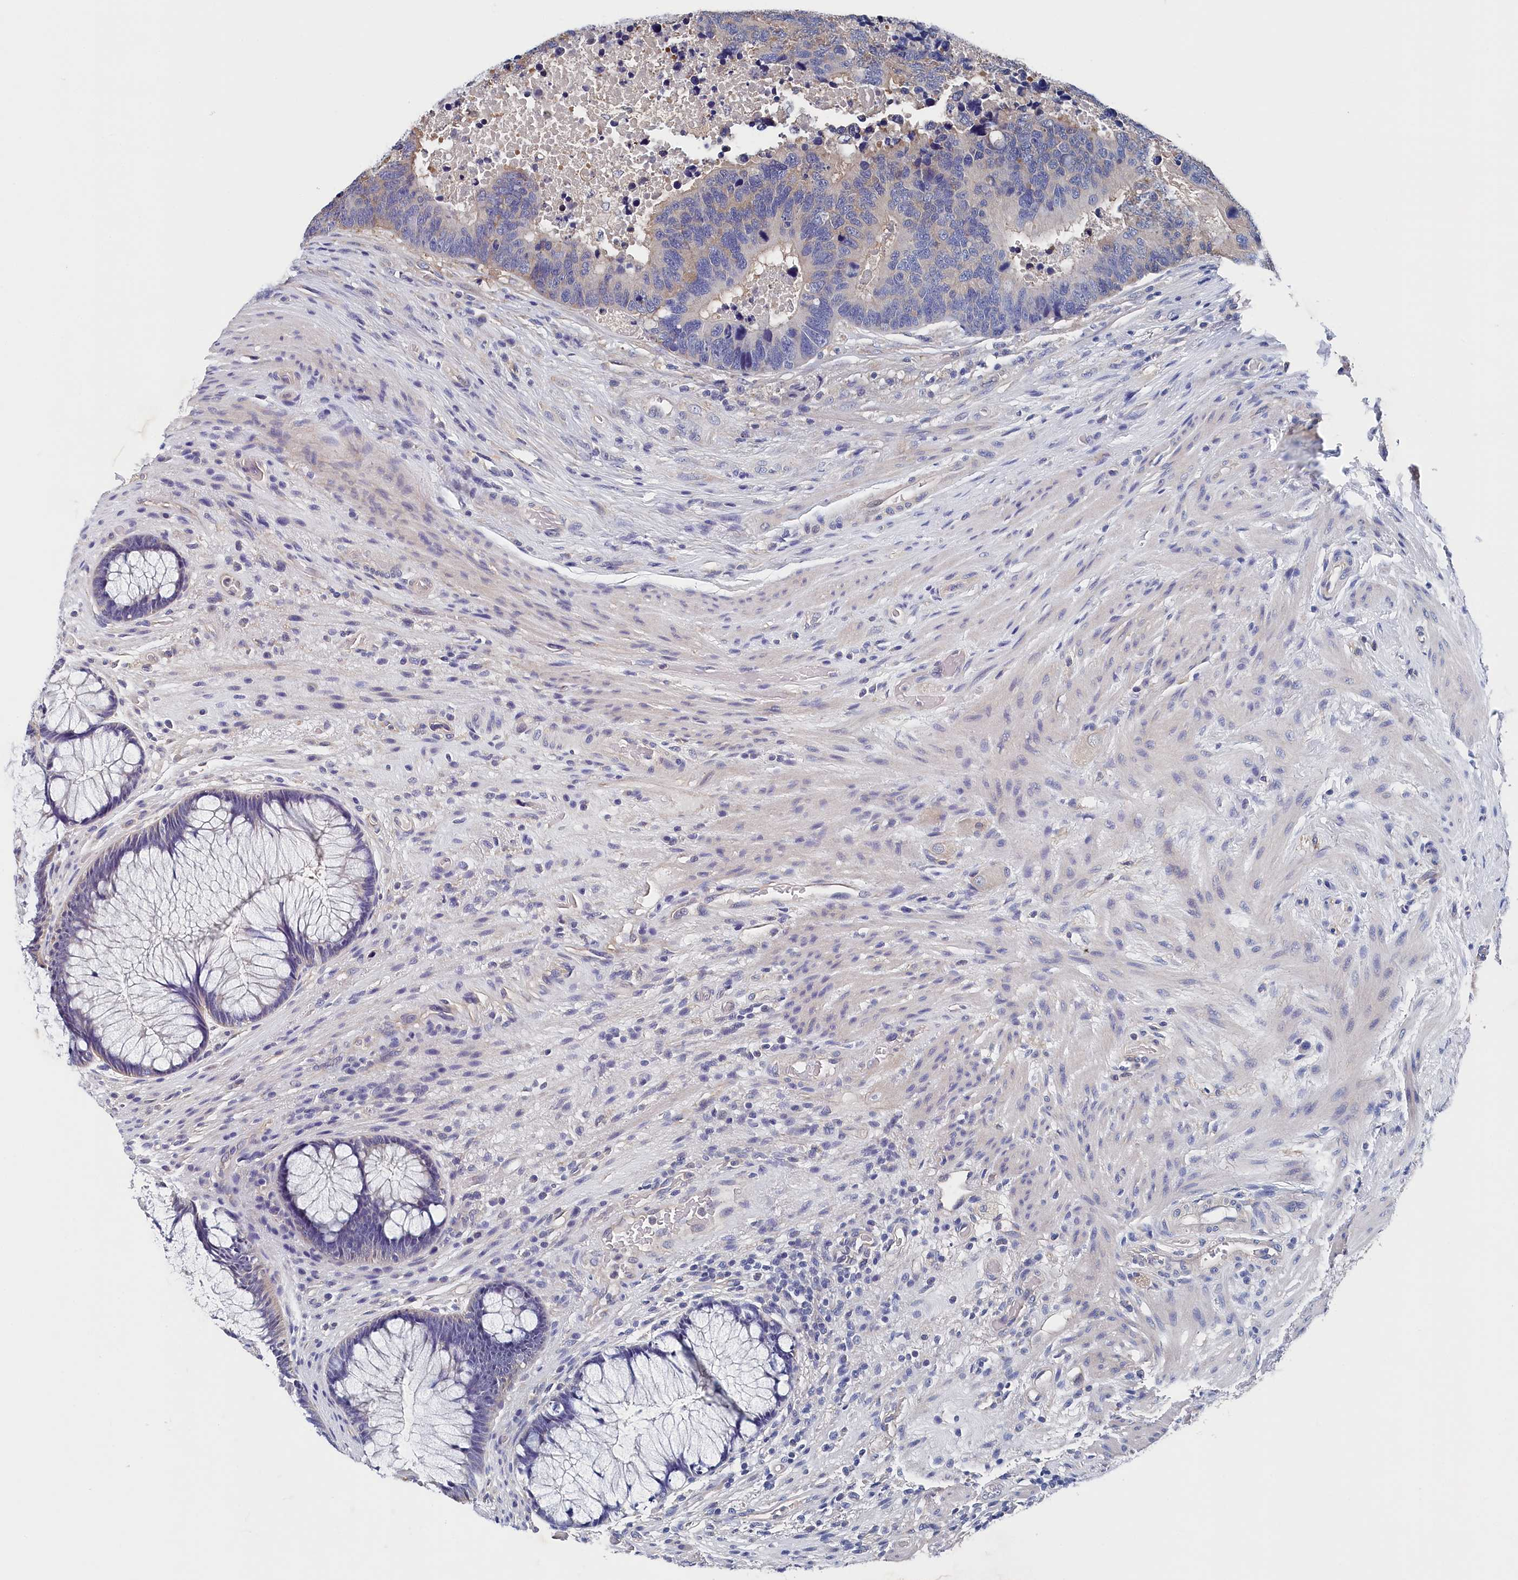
{"staining": {"intensity": "weak", "quantity": "<25%", "location": "cytoplasmic/membranous"}, "tissue": "rectum", "cell_type": "Glandular cells", "image_type": "normal", "snomed": [{"axis": "morphology", "description": "Normal tissue, NOS"}, {"axis": "topography", "description": "Rectum"}], "caption": "This is a image of immunohistochemistry (IHC) staining of unremarkable rectum, which shows no positivity in glandular cells.", "gene": "BHMT", "patient": {"sex": "male", "age": 51}}